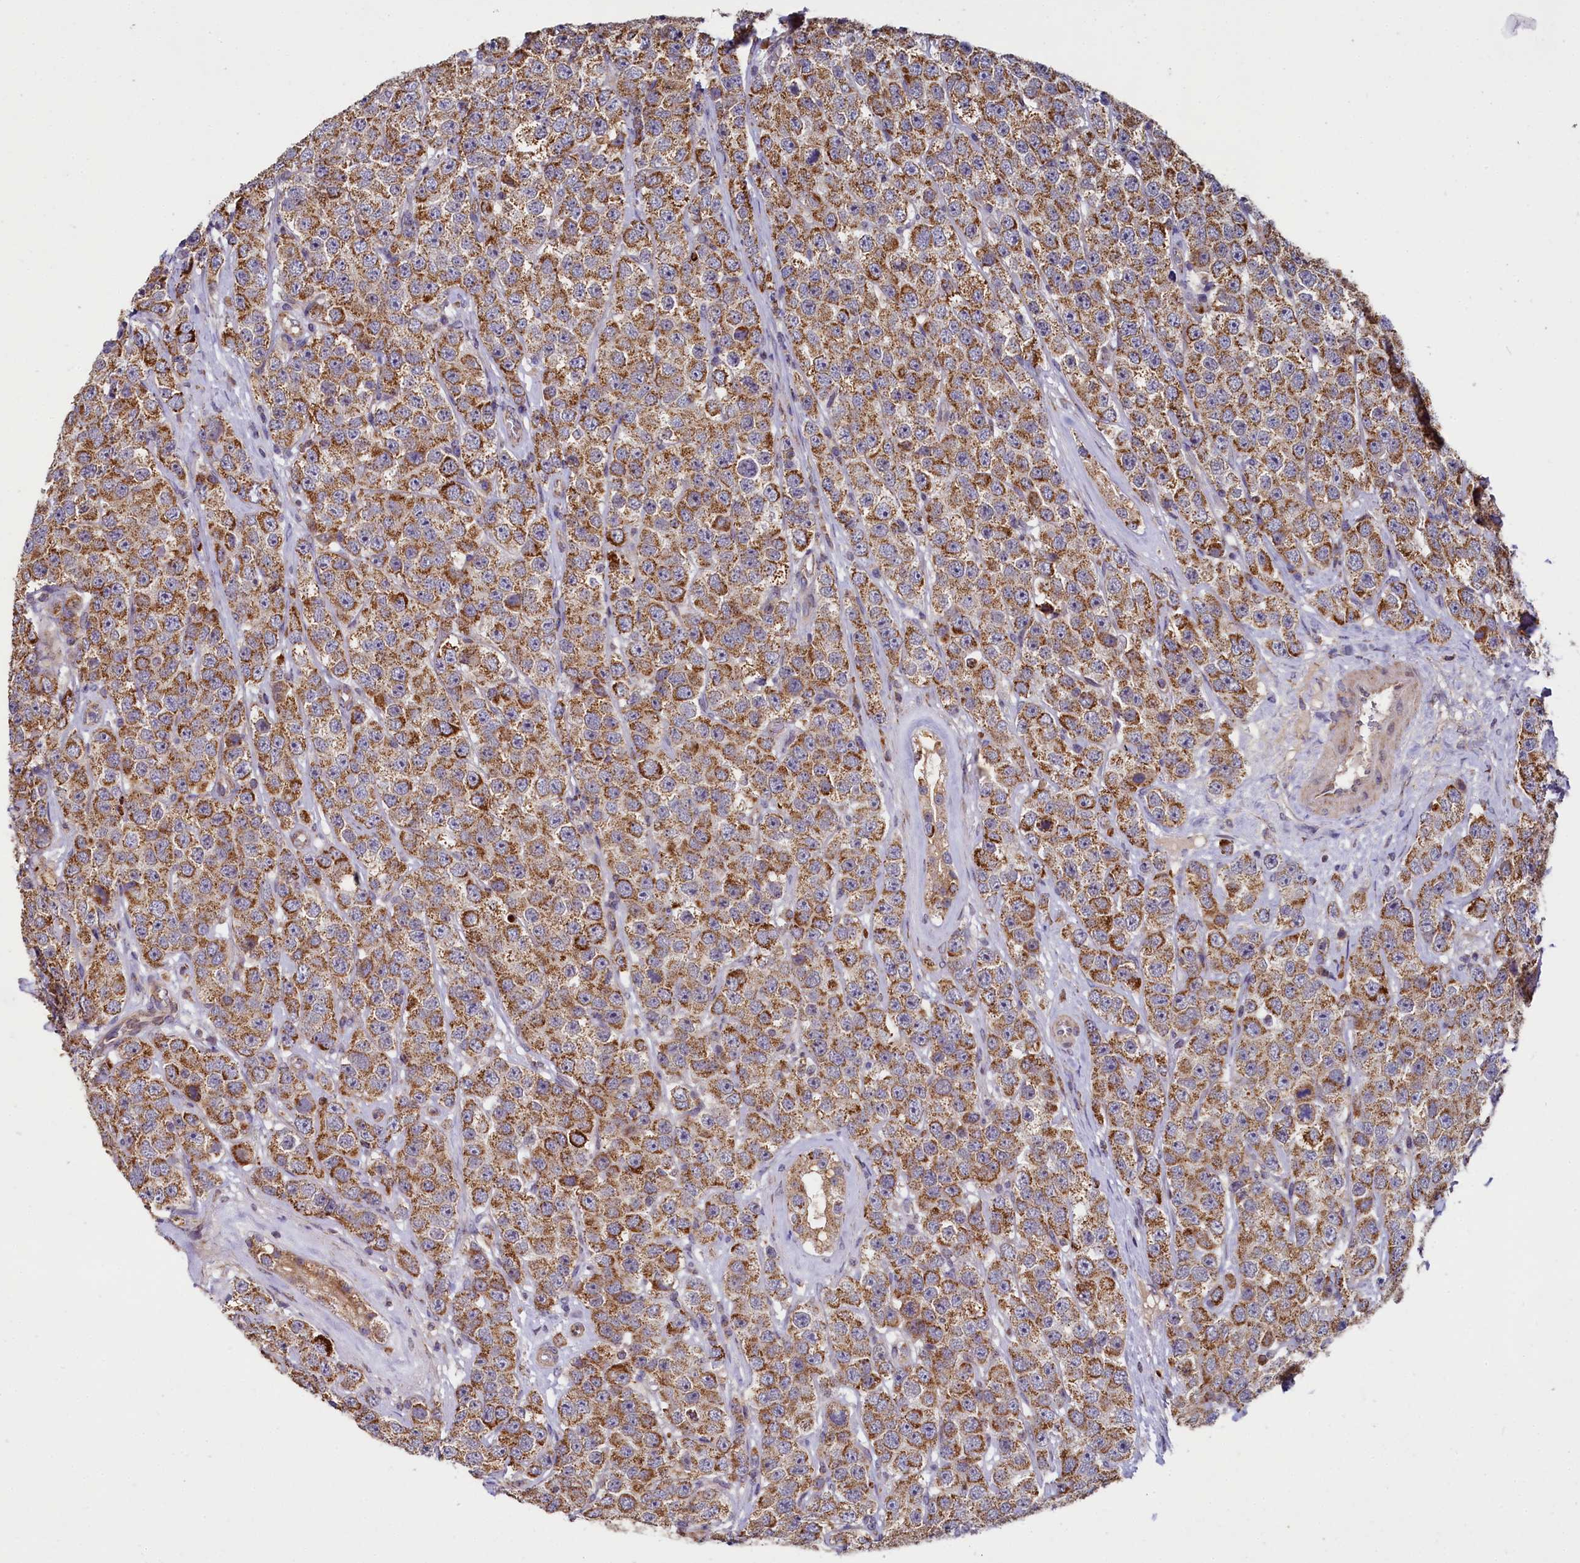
{"staining": {"intensity": "moderate", "quantity": ">75%", "location": "cytoplasmic/membranous"}, "tissue": "testis cancer", "cell_type": "Tumor cells", "image_type": "cancer", "snomed": [{"axis": "morphology", "description": "Seminoma, NOS"}, {"axis": "topography", "description": "Testis"}], "caption": "Immunohistochemistry (IHC) of human testis cancer shows medium levels of moderate cytoplasmic/membranous positivity in about >75% of tumor cells.", "gene": "SPRYD3", "patient": {"sex": "male", "age": 28}}